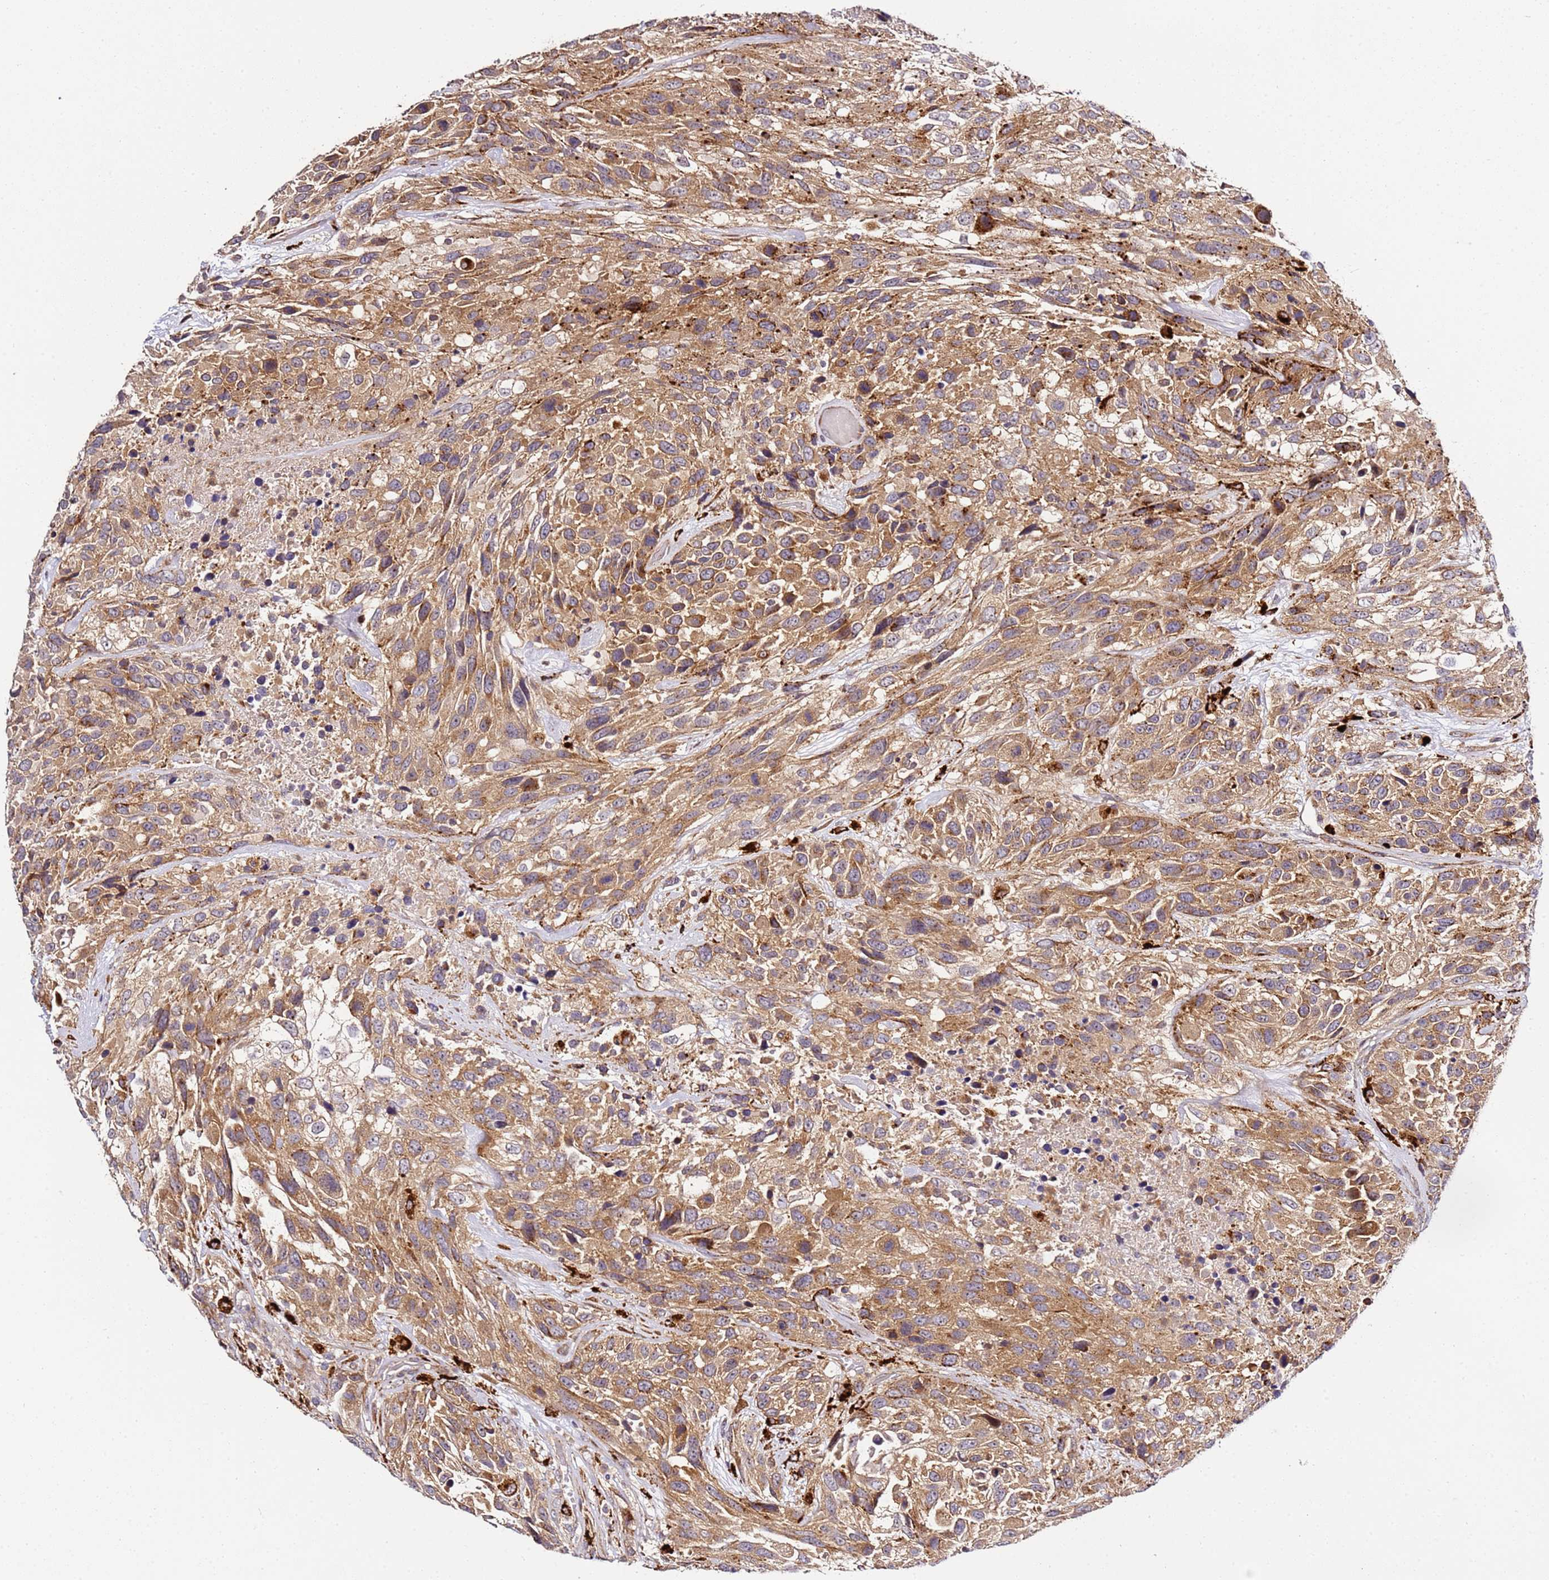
{"staining": {"intensity": "moderate", "quantity": ">75%", "location": "cytoplasmic/membranous"}, "tissue": "urothelial cancer", "cell_type": "Tumor cells", "image_type": "cancer", "snomed": [{"axis": "morphology", "description": "Urothelial carcinoma, High grade"}, {"axis": "topography", "description": "Urinary bladder"}], "caption": "There is medium levels of moderate cytoplasmic/membranous positivity in tumor cells of urothelial carcinoma (high-grade), as demonstrated by immunohistochemical staining (brown color).", "gene": "PVRIG", "patient": {"sex": "female", "age": 70}}